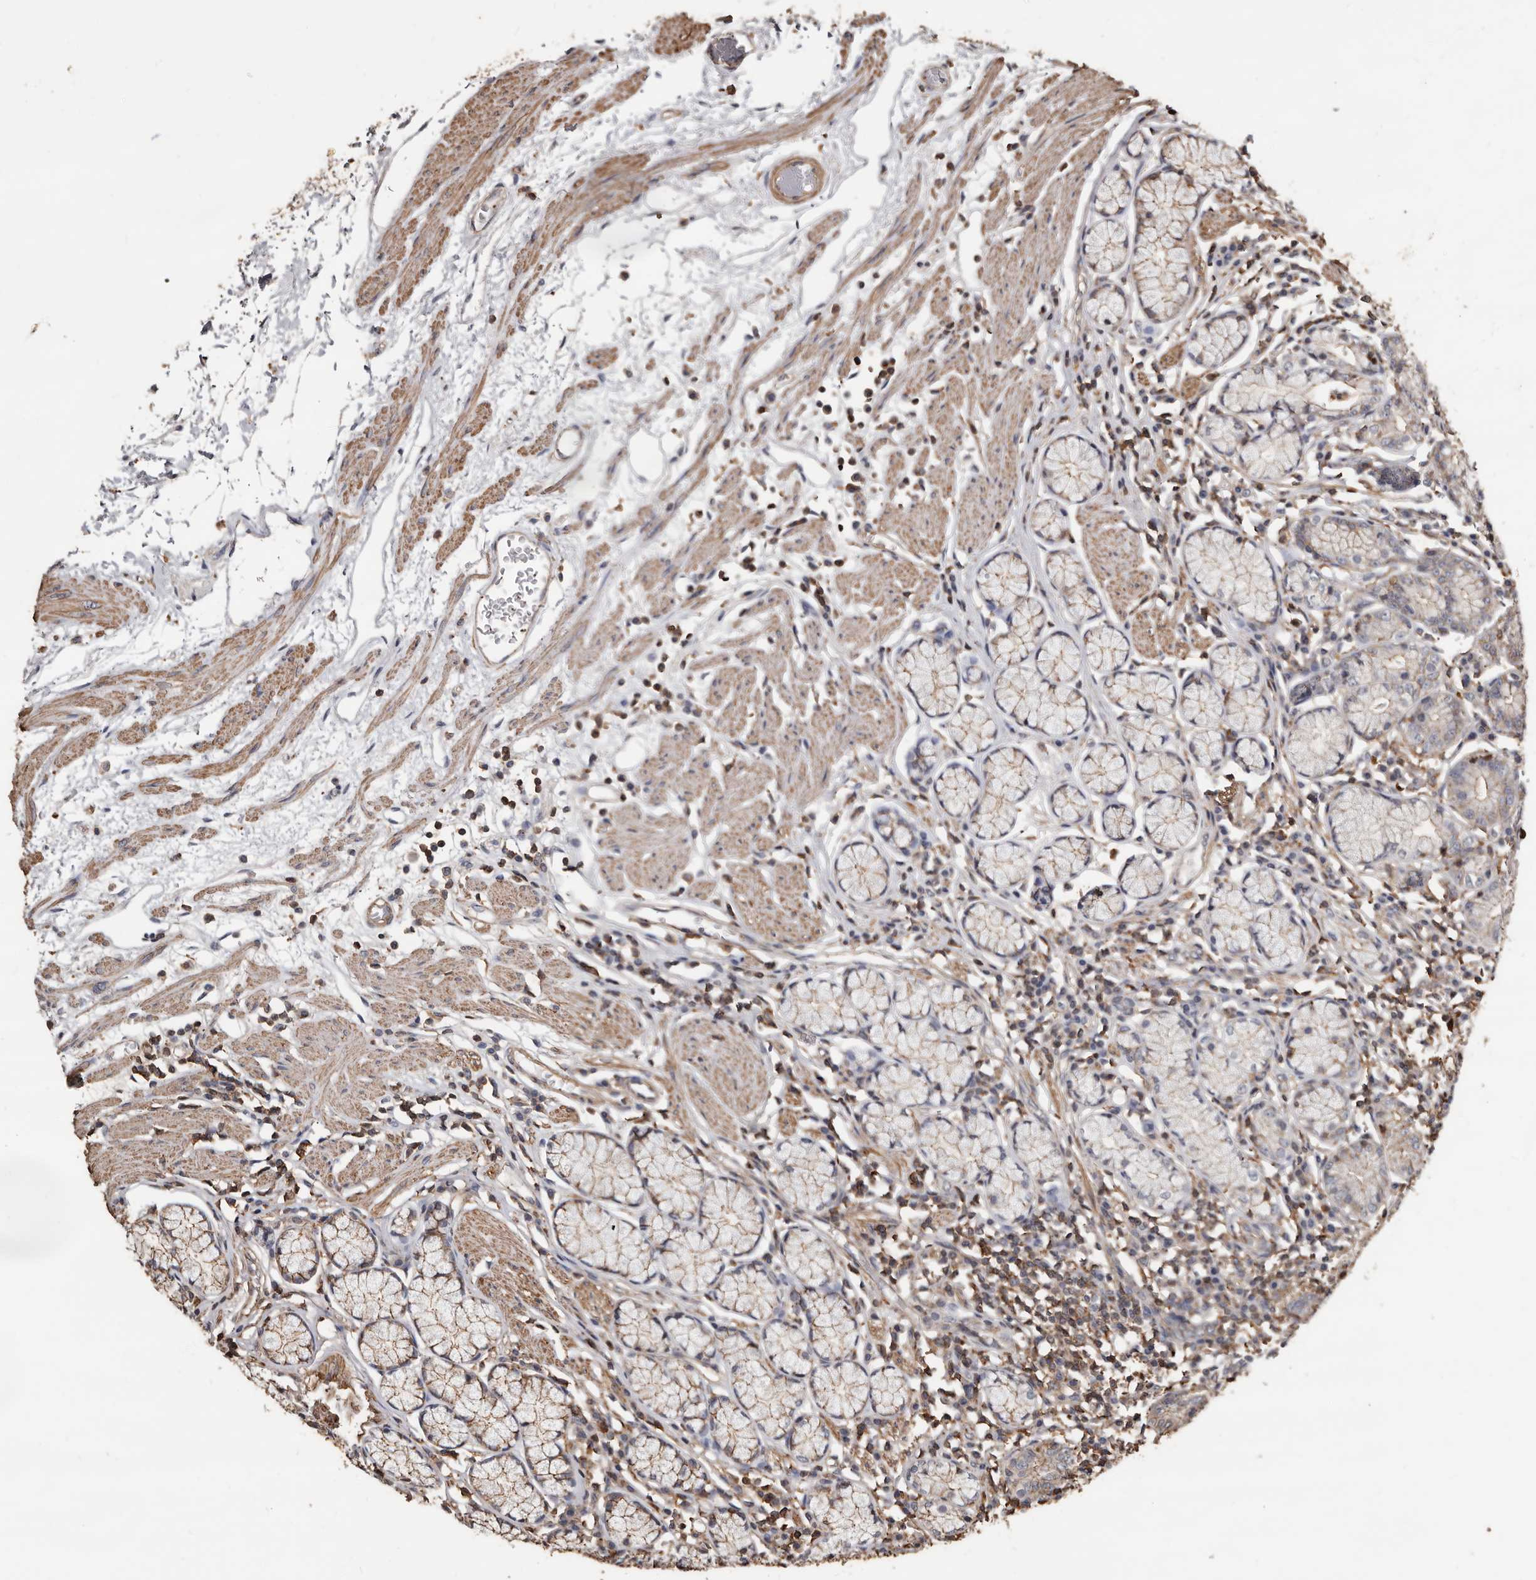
{"staining": {"intensity": "weak", "quantity": "25%-75%", "location": "cytoplasmic/membranous"}, "tissue": "stomach", "cell_type": "Glandular cells", "image_type": "normal", "snomed": [{"axis": "morphology", "description": "Normal tissue, NOS"}, {"axis": "topography", "description": "Stomach"}], "caption": "Immunohistochemistry (IHC) photomicrograph of normal stomach: stomach stained using immunohistochemistry reveals low levels of weak protein expression localized specifically in the cytoplasmic/membranous of glandular cells, appearing as a cytoplasmic/membranous brown color.", "gene": "GSK3A", "patient": {"sex": "male", "age": 55}}